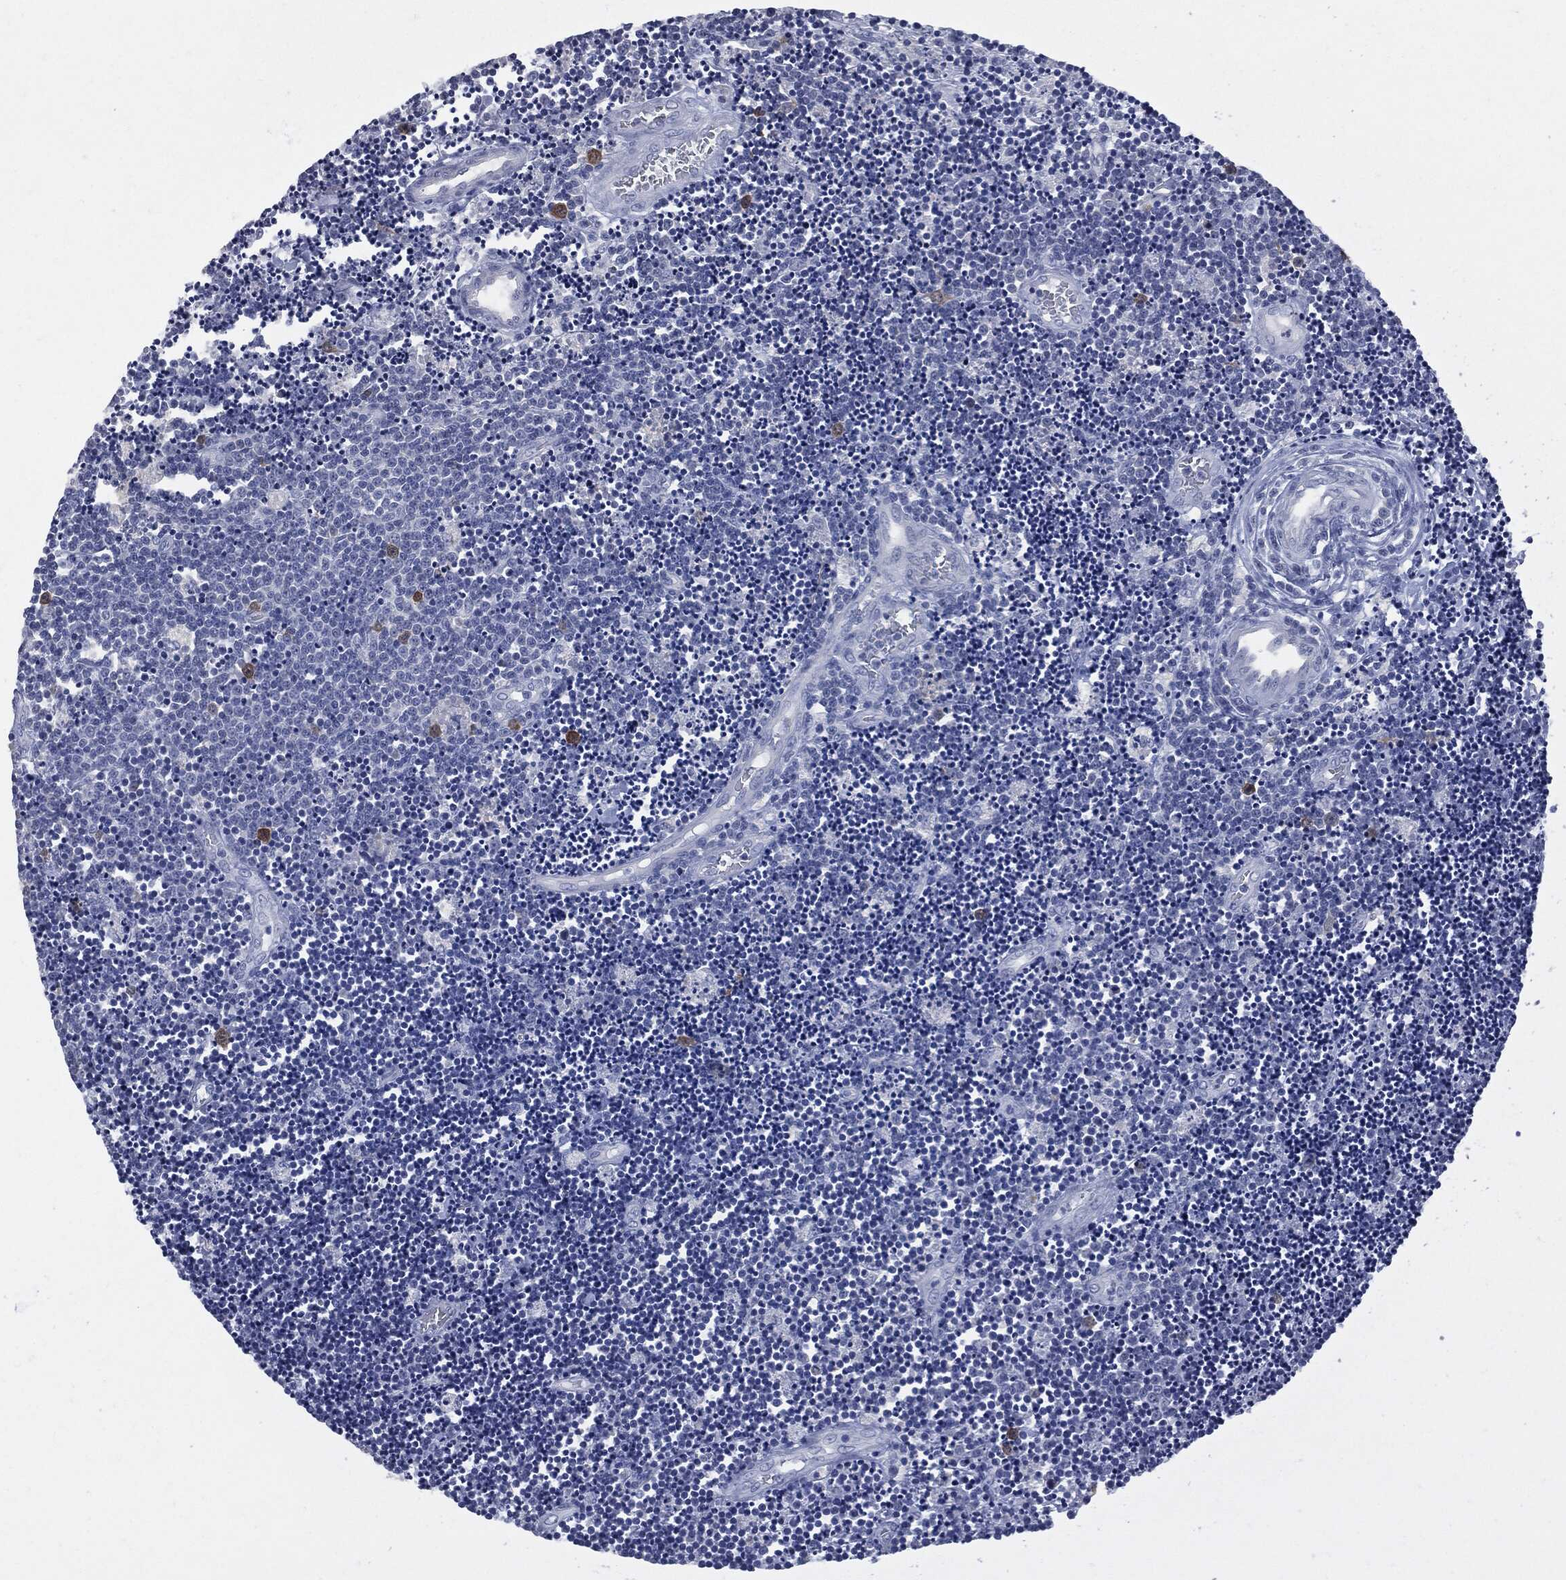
{"staining": {"intensity": "strong", "quantity": "<25%", "location": "cytoplasmic/membranous"}, "tissue": "lymphoma", "cell_type": "Tumor cells", "image_type": "cancer", "snomed": [{"axis": "morphology", "description": "Malignant lymphoma, non-Hodgkin's type, Low grade"}, {"axis": "topography", "description": "Brain"}], "caption": "A brown stain highlights strong cytoplasmic/membranous expression of a protein in human lymphoma tumor cells.", "gene": "UBE2C", "patient": {"sex": "female", "age": 66}}